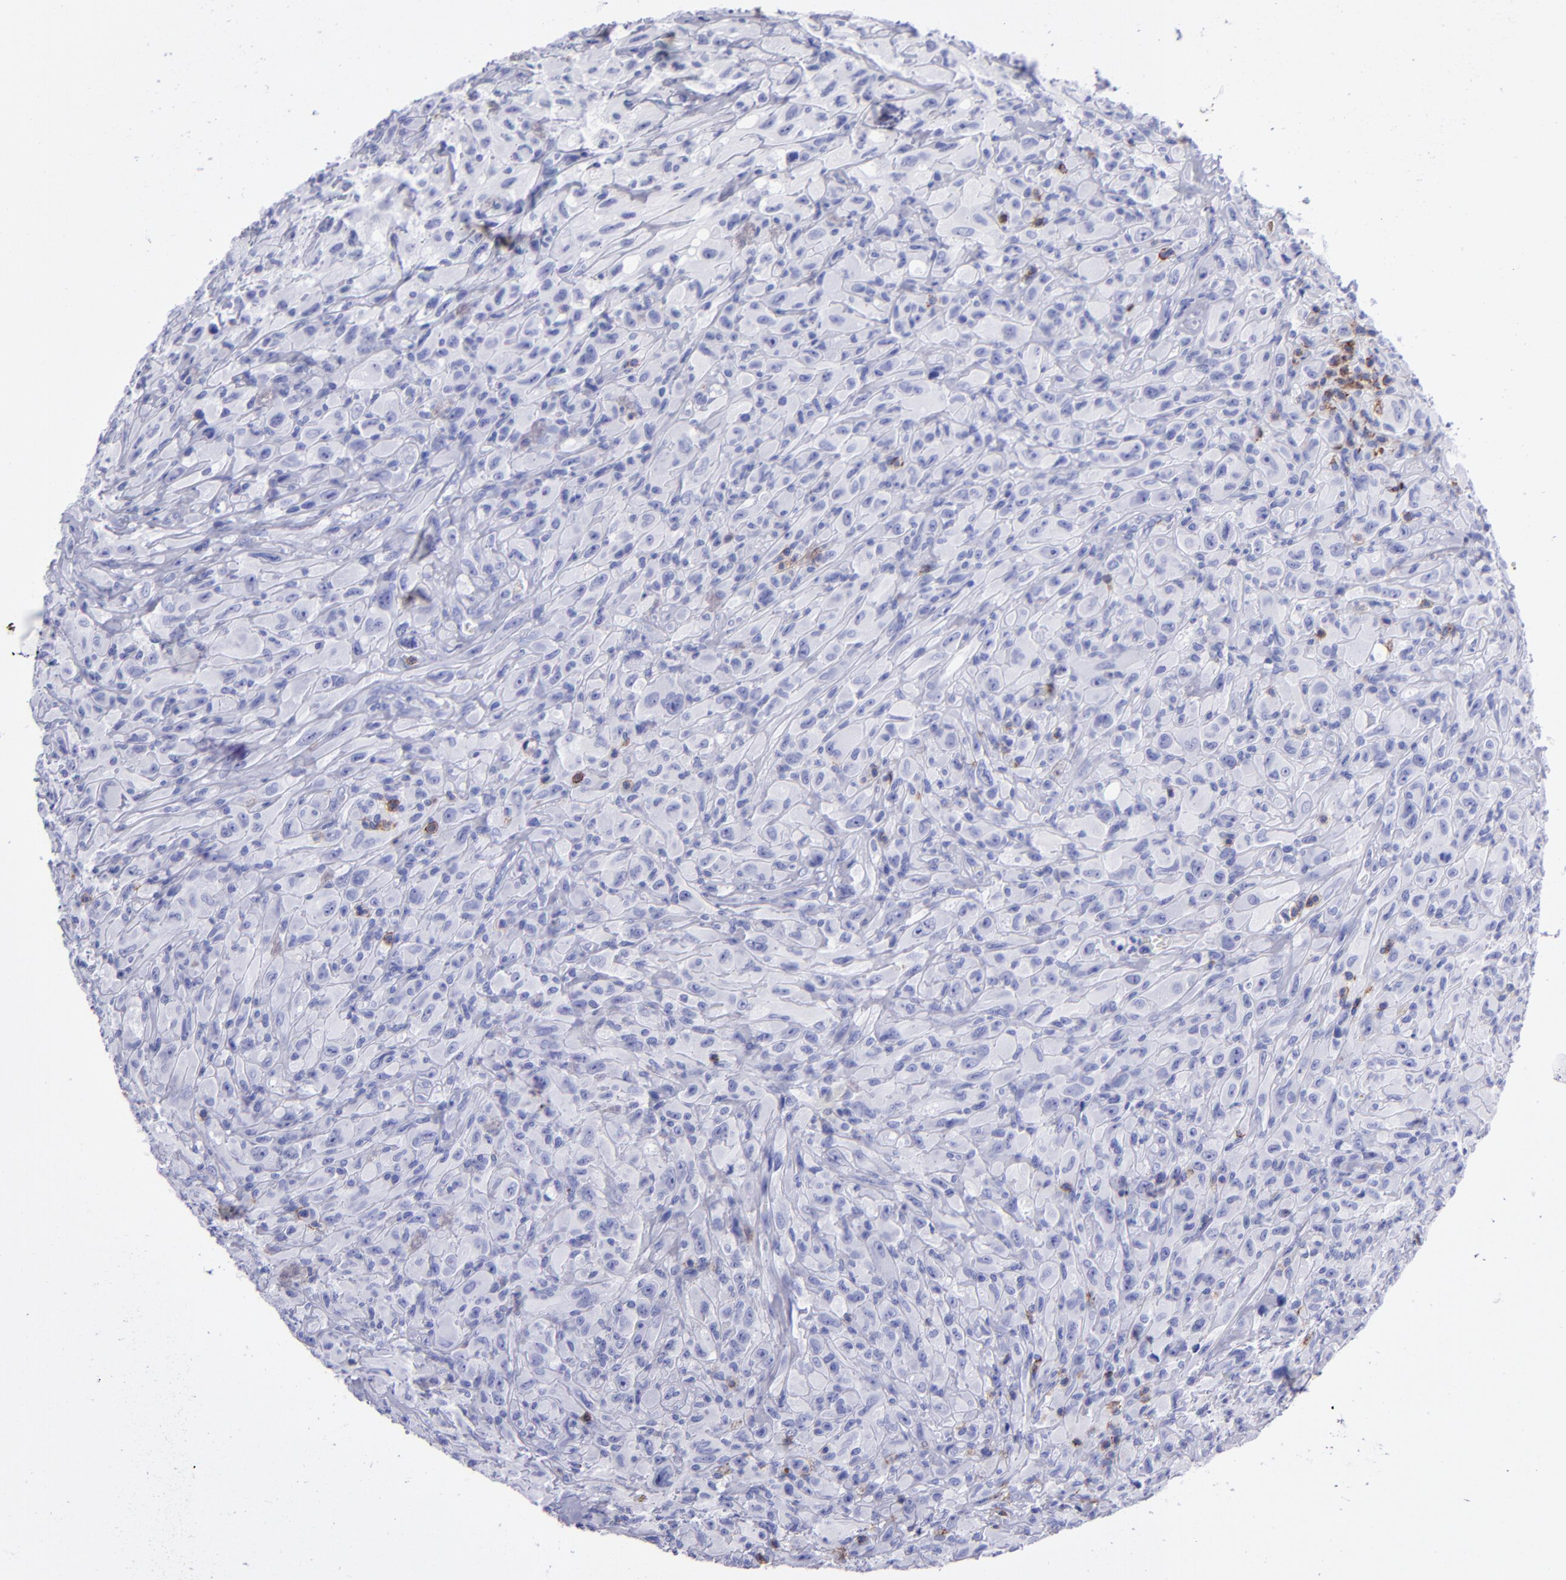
{"staining": {"intensity": "negative", "quantity": "none", "location": "none"}, "tissue": "glioma", "cell_type": "Tumor cells", "image_type": "cancer", "snomed": [{"axis": "morphology", "description": "Glioma, malignant, High grade"}, {"axis": "topography", "description": "Brain"}], "caption": "Human glioma stained for a protein using immunohistochemistry displays no staining in tumor cells.", "gene": "CD6", "patient": {"sex": "male", "age": 48}}